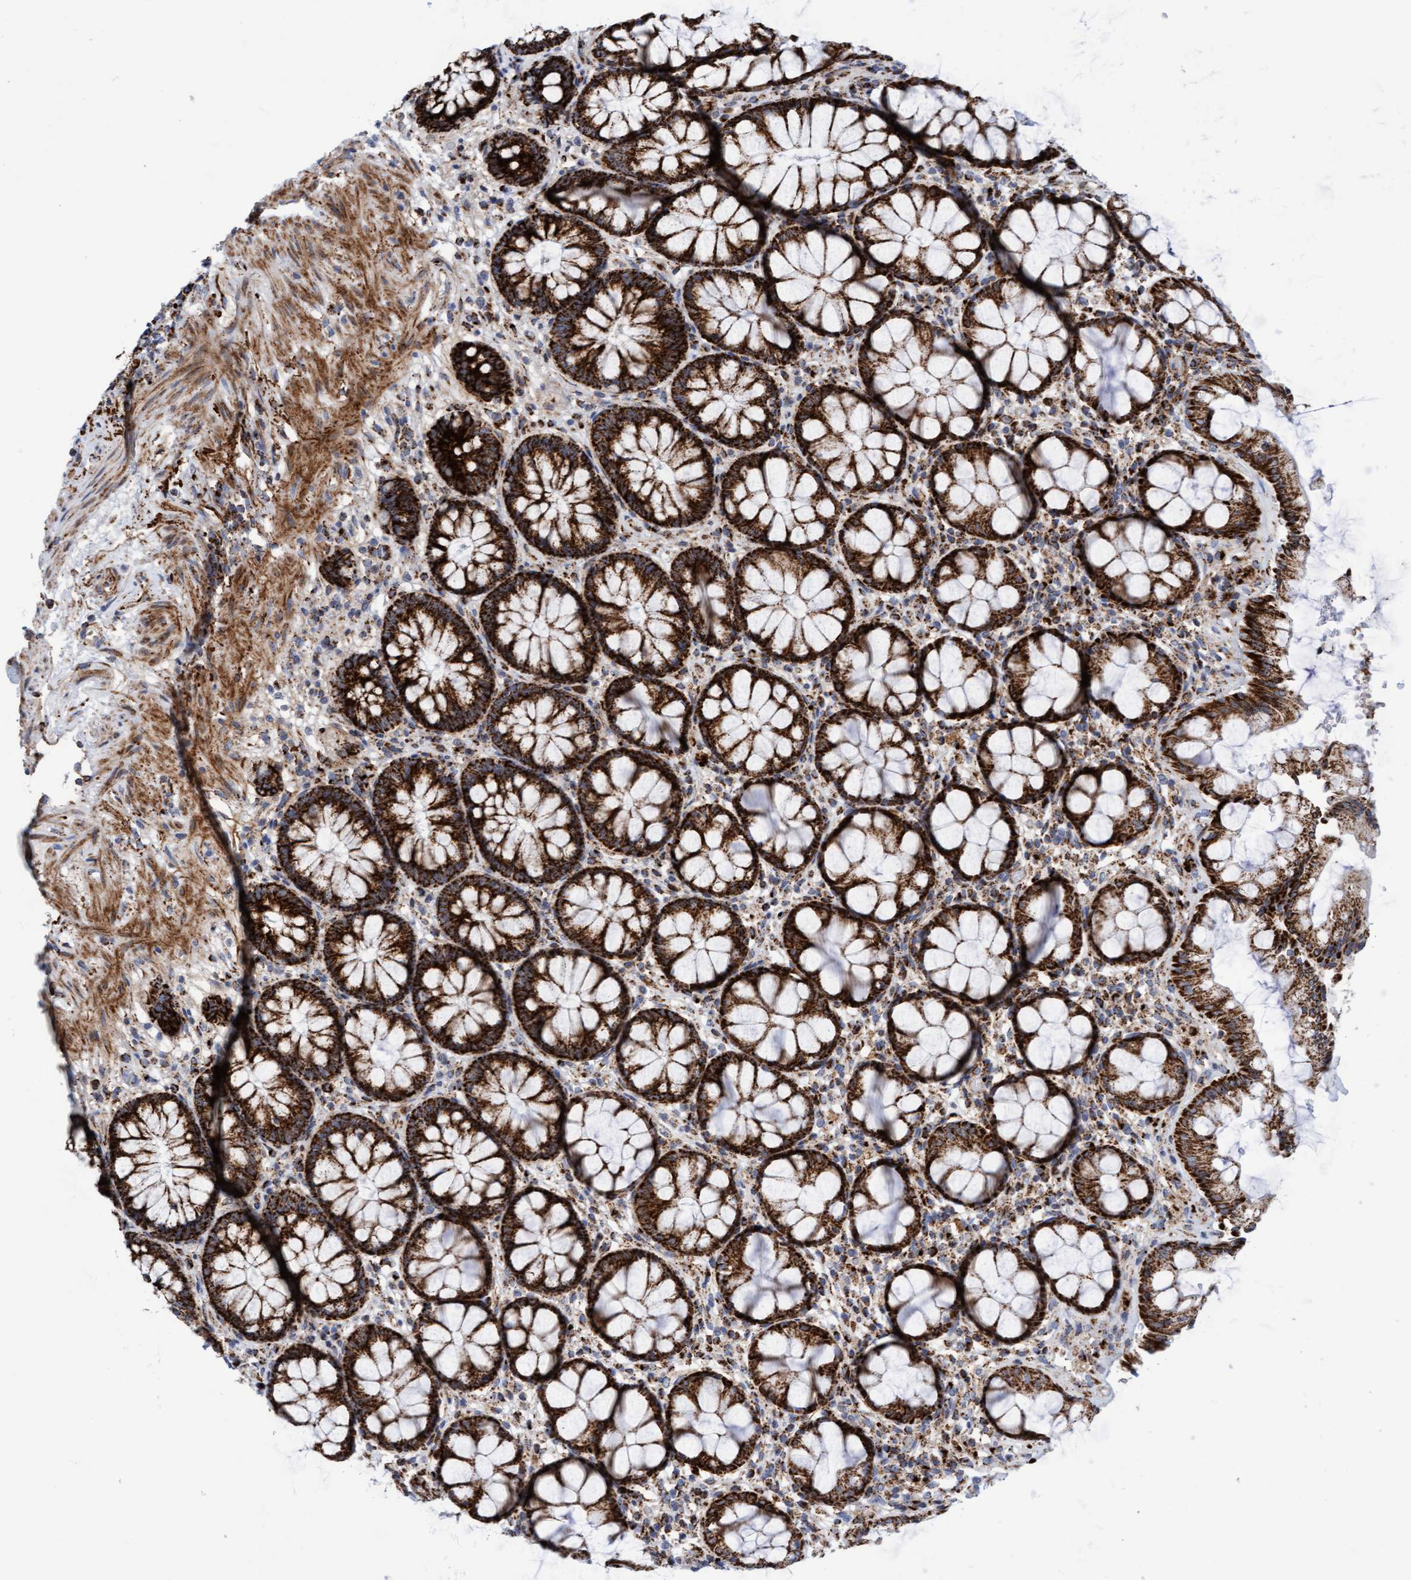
{"staining": {"intensity": "strong", "quantity": ">75%", "location": "cytoplasmic/membranous"}, "tissue": "rectum", "cell_type": "Glandular cells", "image_type": "normal", "snomed": [{"axis": "morphology", "description": "Normal tissue, NOS"}, {"axis": "topography", "description": "Rectum"}], "caption": "Immunohistochemical staining of normal rectum displays strong cytoplasmic/membranous protein staining in about >75% of glandular cells. The protein of interest is shown in brown color, while the nuclei are stained blue.", "gene": "GGTA1", "patient": {"sex": "male", "age": 64}}